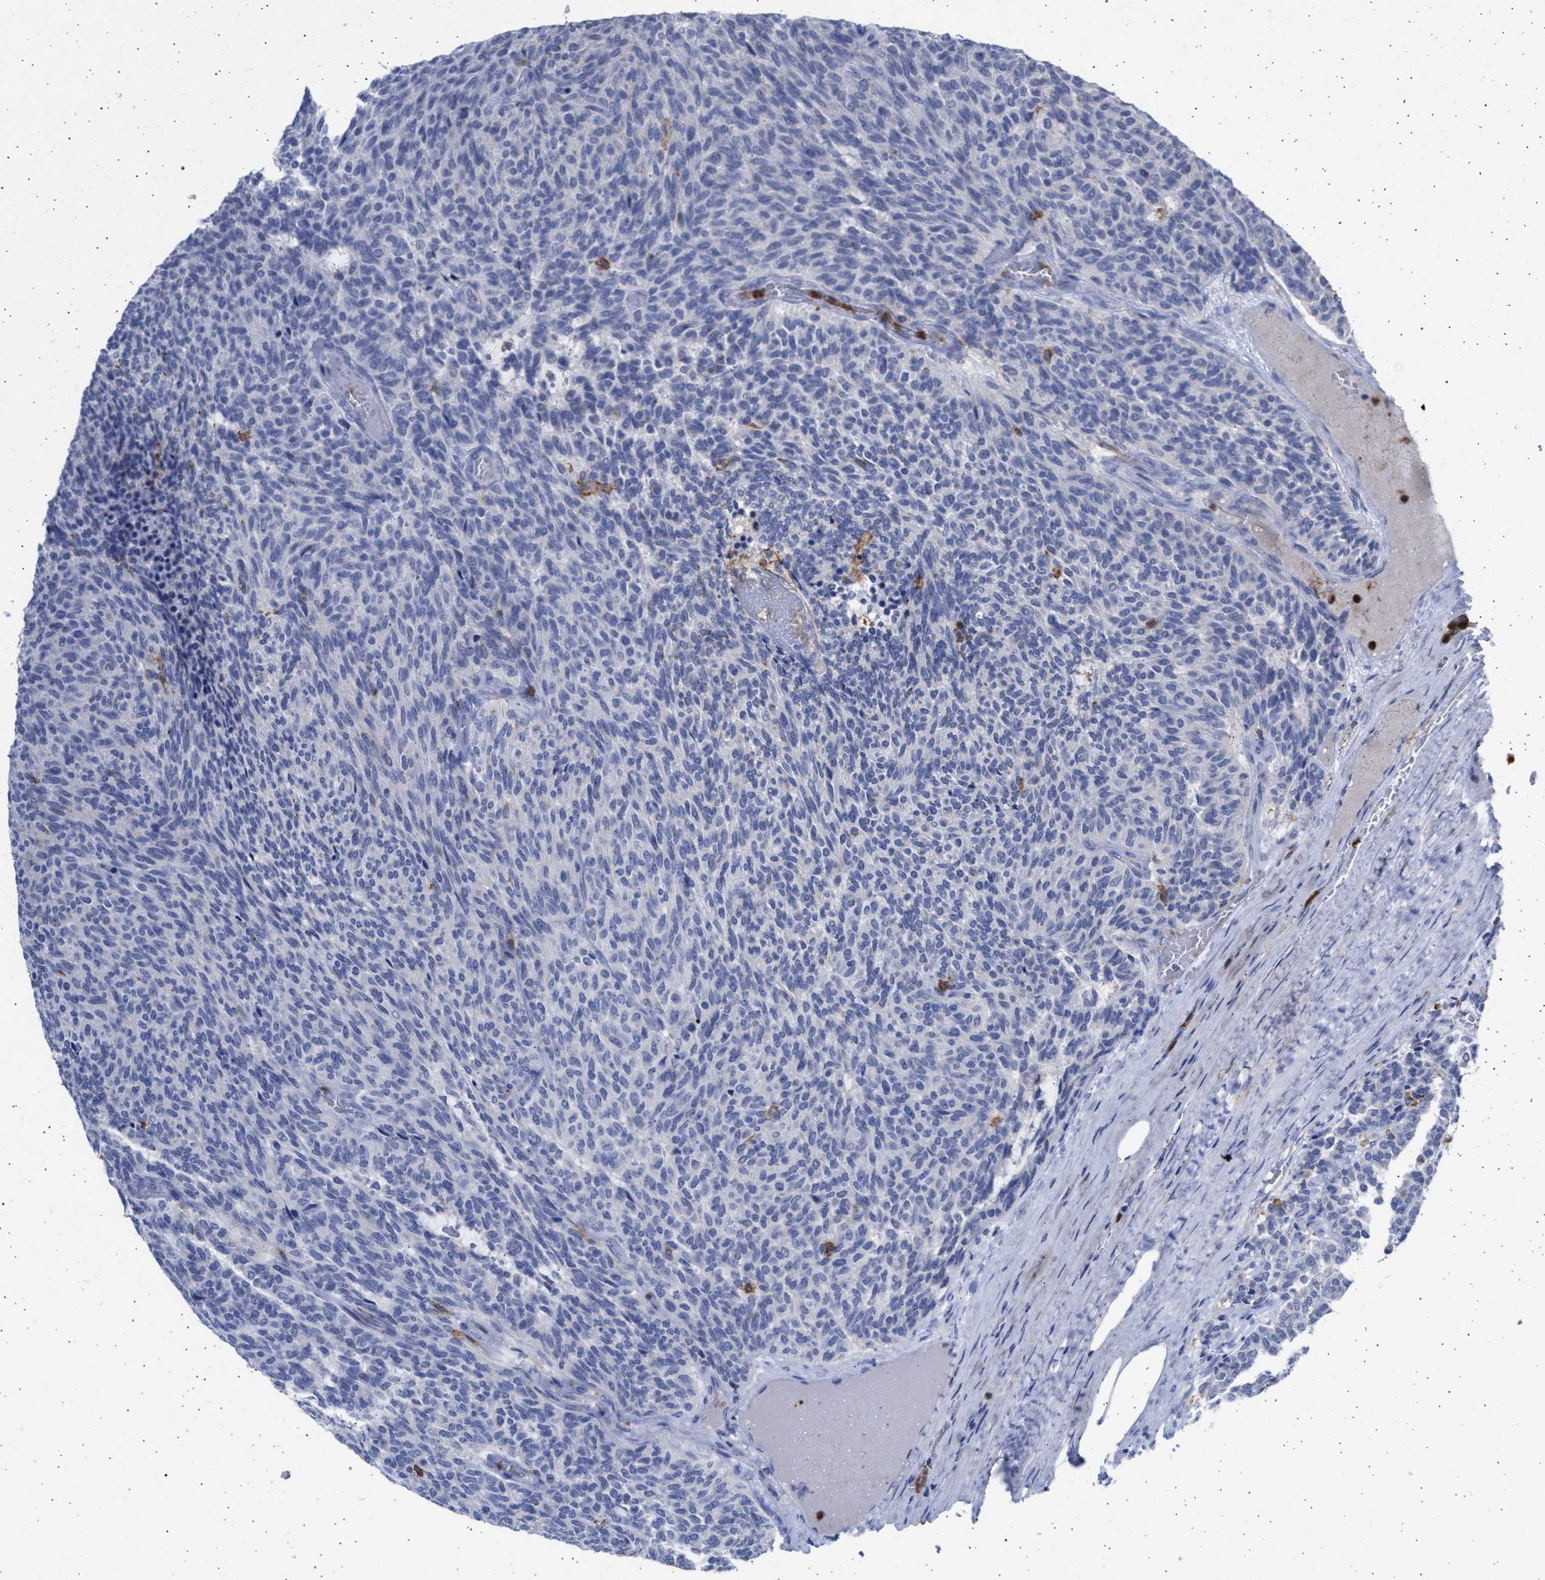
{"staining": {"intensity": "negative", "quantity": "none", "location": "none"}, "tissue": "carcinoid", "cell_type": "Tumor cells", "image_type": "cancer", "snomed": [{"axis": "morphology", "description": "Carcinoid, malignant, NOS"}, {"axis": "topography", "description": "Pancreas"}], "caption": "IHC image of malignant carcinoid stained for a protein (brown), which displays no expression in tumor cells. (DAB immunohistochemistry, high magnification).", "gene": "FCER1A", "patient": {"sex": "female", "age": 54}}